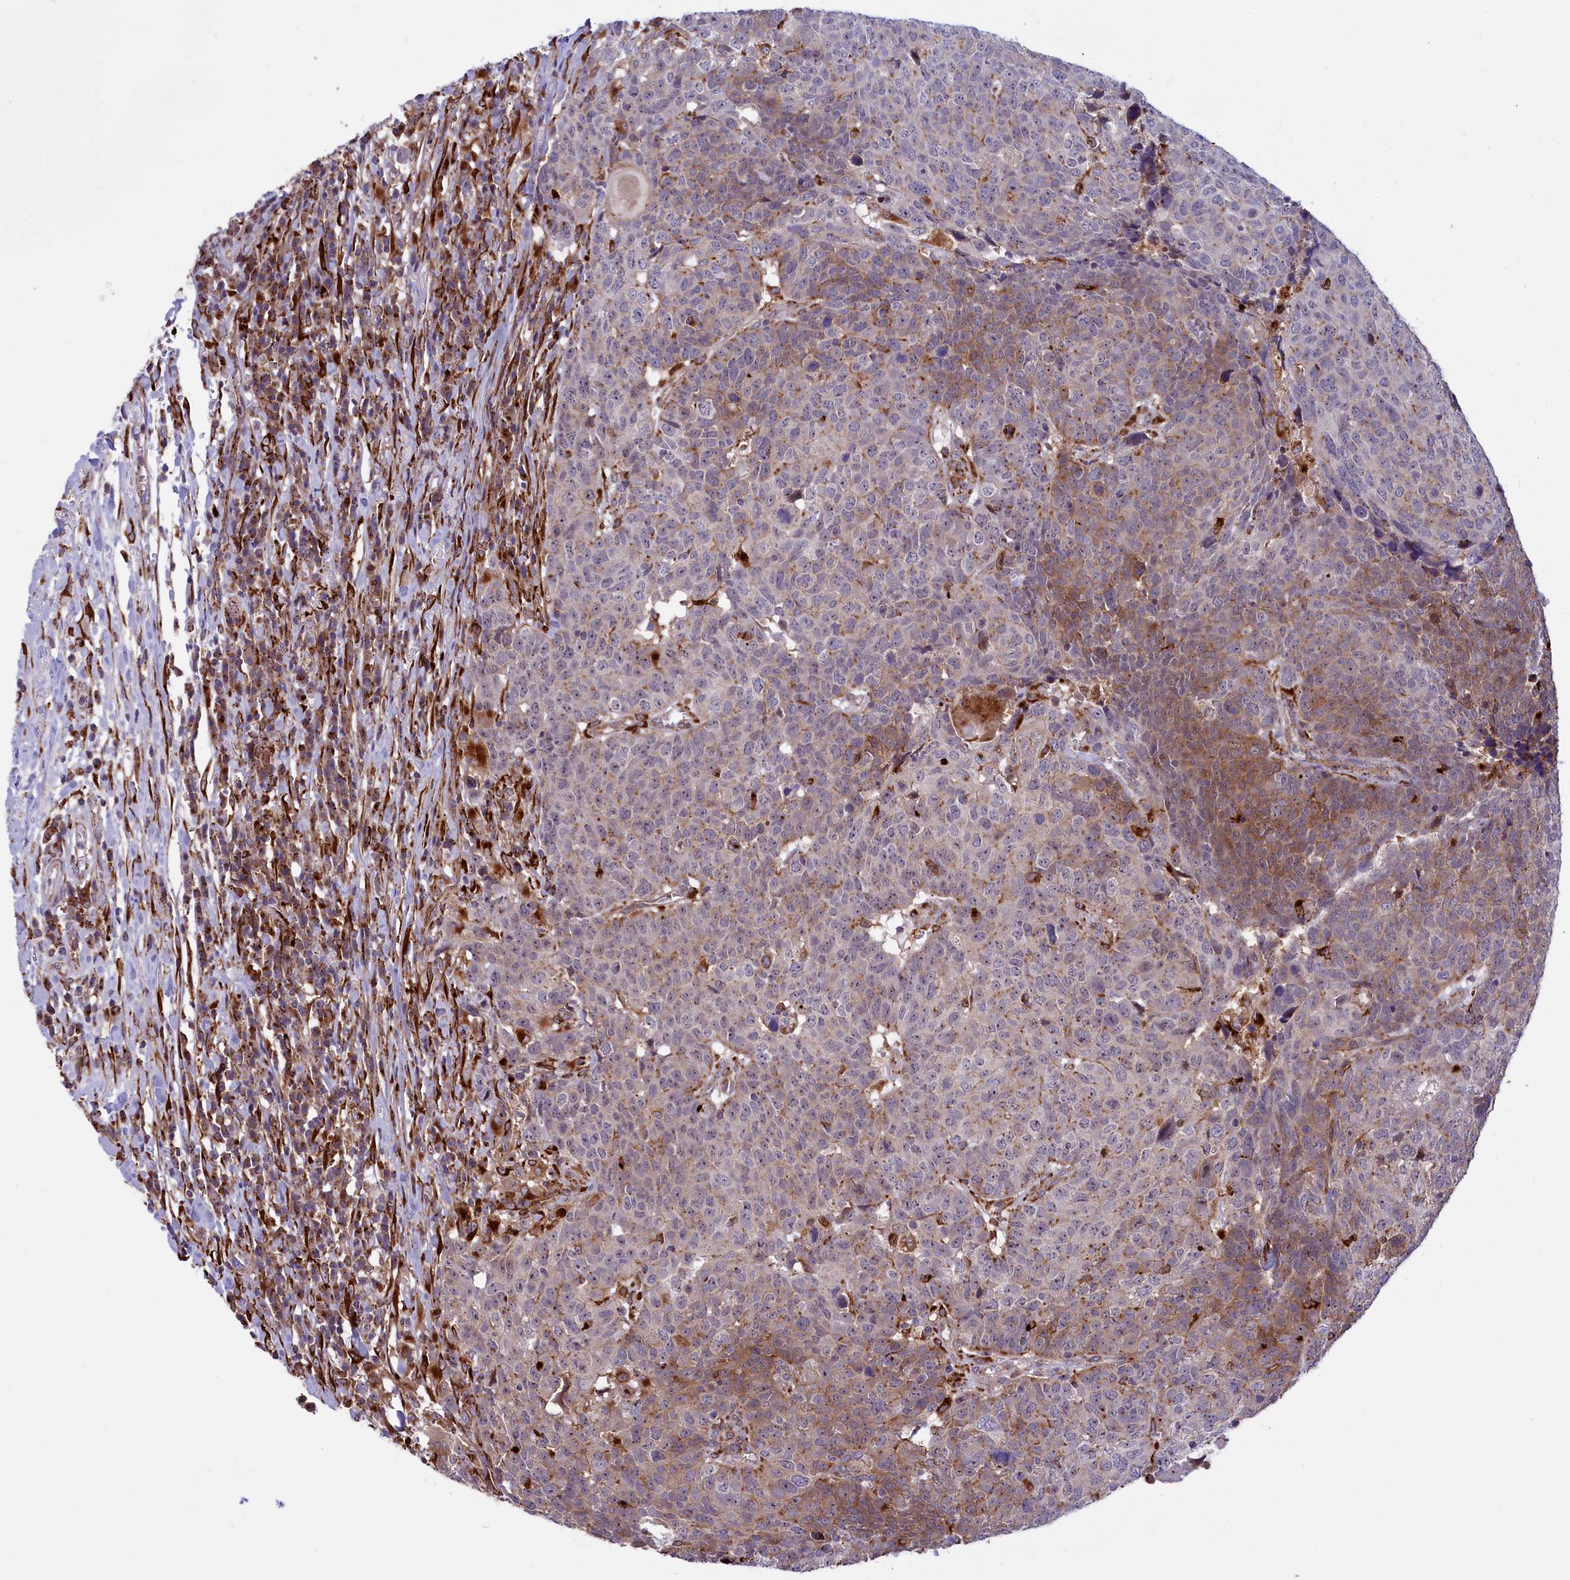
{"staining": {"intensity": "moderate", "quantity": "<25%", "location": "cytoplasmic/membranous"}, "tissue": "head and neck cancer", "cell_type": "Tumor cells", "image_type": "cancer", "snomed": [{"axis": "morphology", "description": "Squamous cell carcinoma, NOS"}, {"axis": "topography", "description": "Head-Neck"}], "caption": "IHC (DAB) staining of head and neck squamous cell carcinoma displays moderate cytoplasmic/membranous protein staining in about <25% of tumor cells.", "gene": "MAN2B1", "patient": {"sex": "male", "age": 66}}